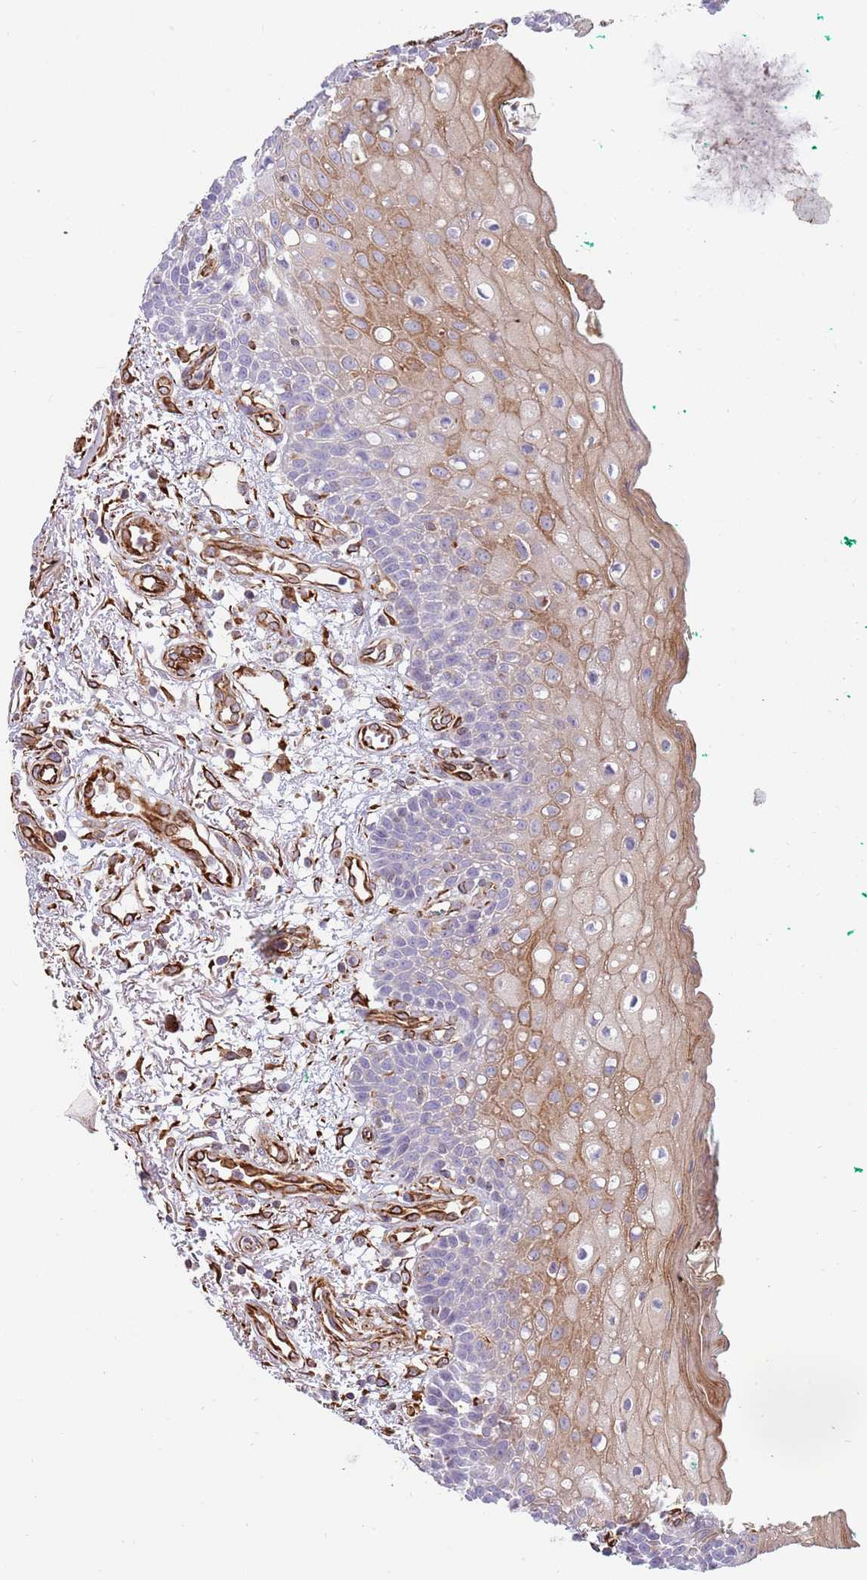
{"staining": {"intensity": "moderate", "quantity": "<25%", "location": "cytoplasmic/membranous"}, "tissue": "oral mucosa", "cell_type": "Squamous epithelial cells", "image_type": "normal", "snomed": [{"axis": "morphology", "description": "Normal tissue, NOS"}, {"axis": "morphology", "description": "Squamous cell carcinoma, NOS"}, {"axis": "topography", "description": "Oral tissue"}, {"axis": "topography", "description": "Tounge, NOS"}, {"axis": "topography", "description": "Head-Neck"}], "caption": "Oral mucosa stained for a protein (brown) displays moderate cytoplasmic/membranous positive staining in approximately <25% of squamous epithelial cells.", "gene": "MOGAT1", "patient": {"sex": "male", "age": 79}}